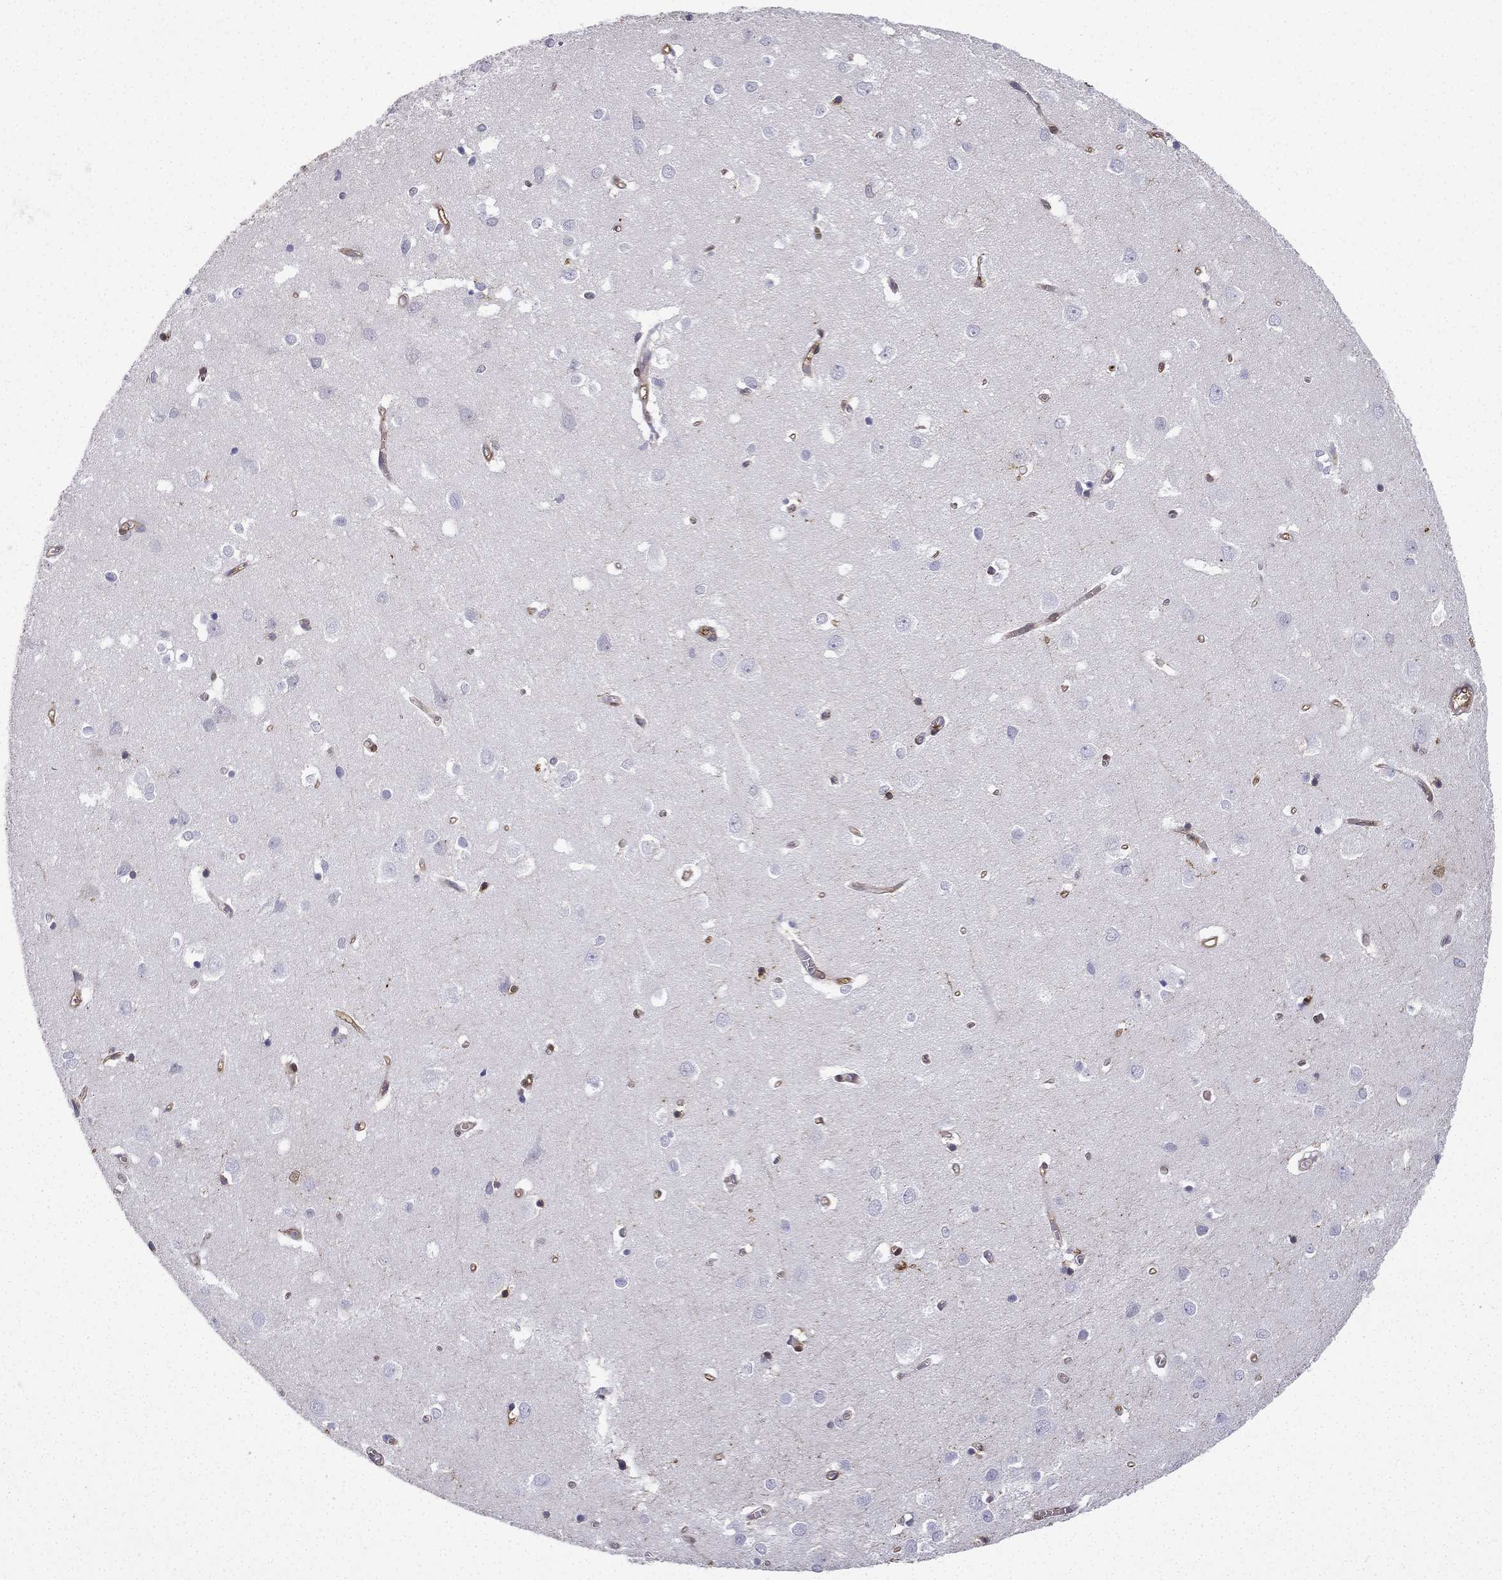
{"staining": {"intensity": "strong", "quantity": ">75%", "location": "cytoplasmic/membranous"}, "tissue": "cerebral cortex", "cell_type": "Endothelial cells", "image_type": "normal", "snomed": [{"axis": "morphology", "description": "Normal tissue, NOS"}, {"axis": "topography", "description": "Cerebral cortex"}], "caption": "DAB immunohistochemical staining of benign cerebral cortex exhibits strong cytoplasmic/membranous protein staining in approximately >75% of endothelial cells.", "gene": "MAP4", "patient": {"sex": "male", "age": 70}}